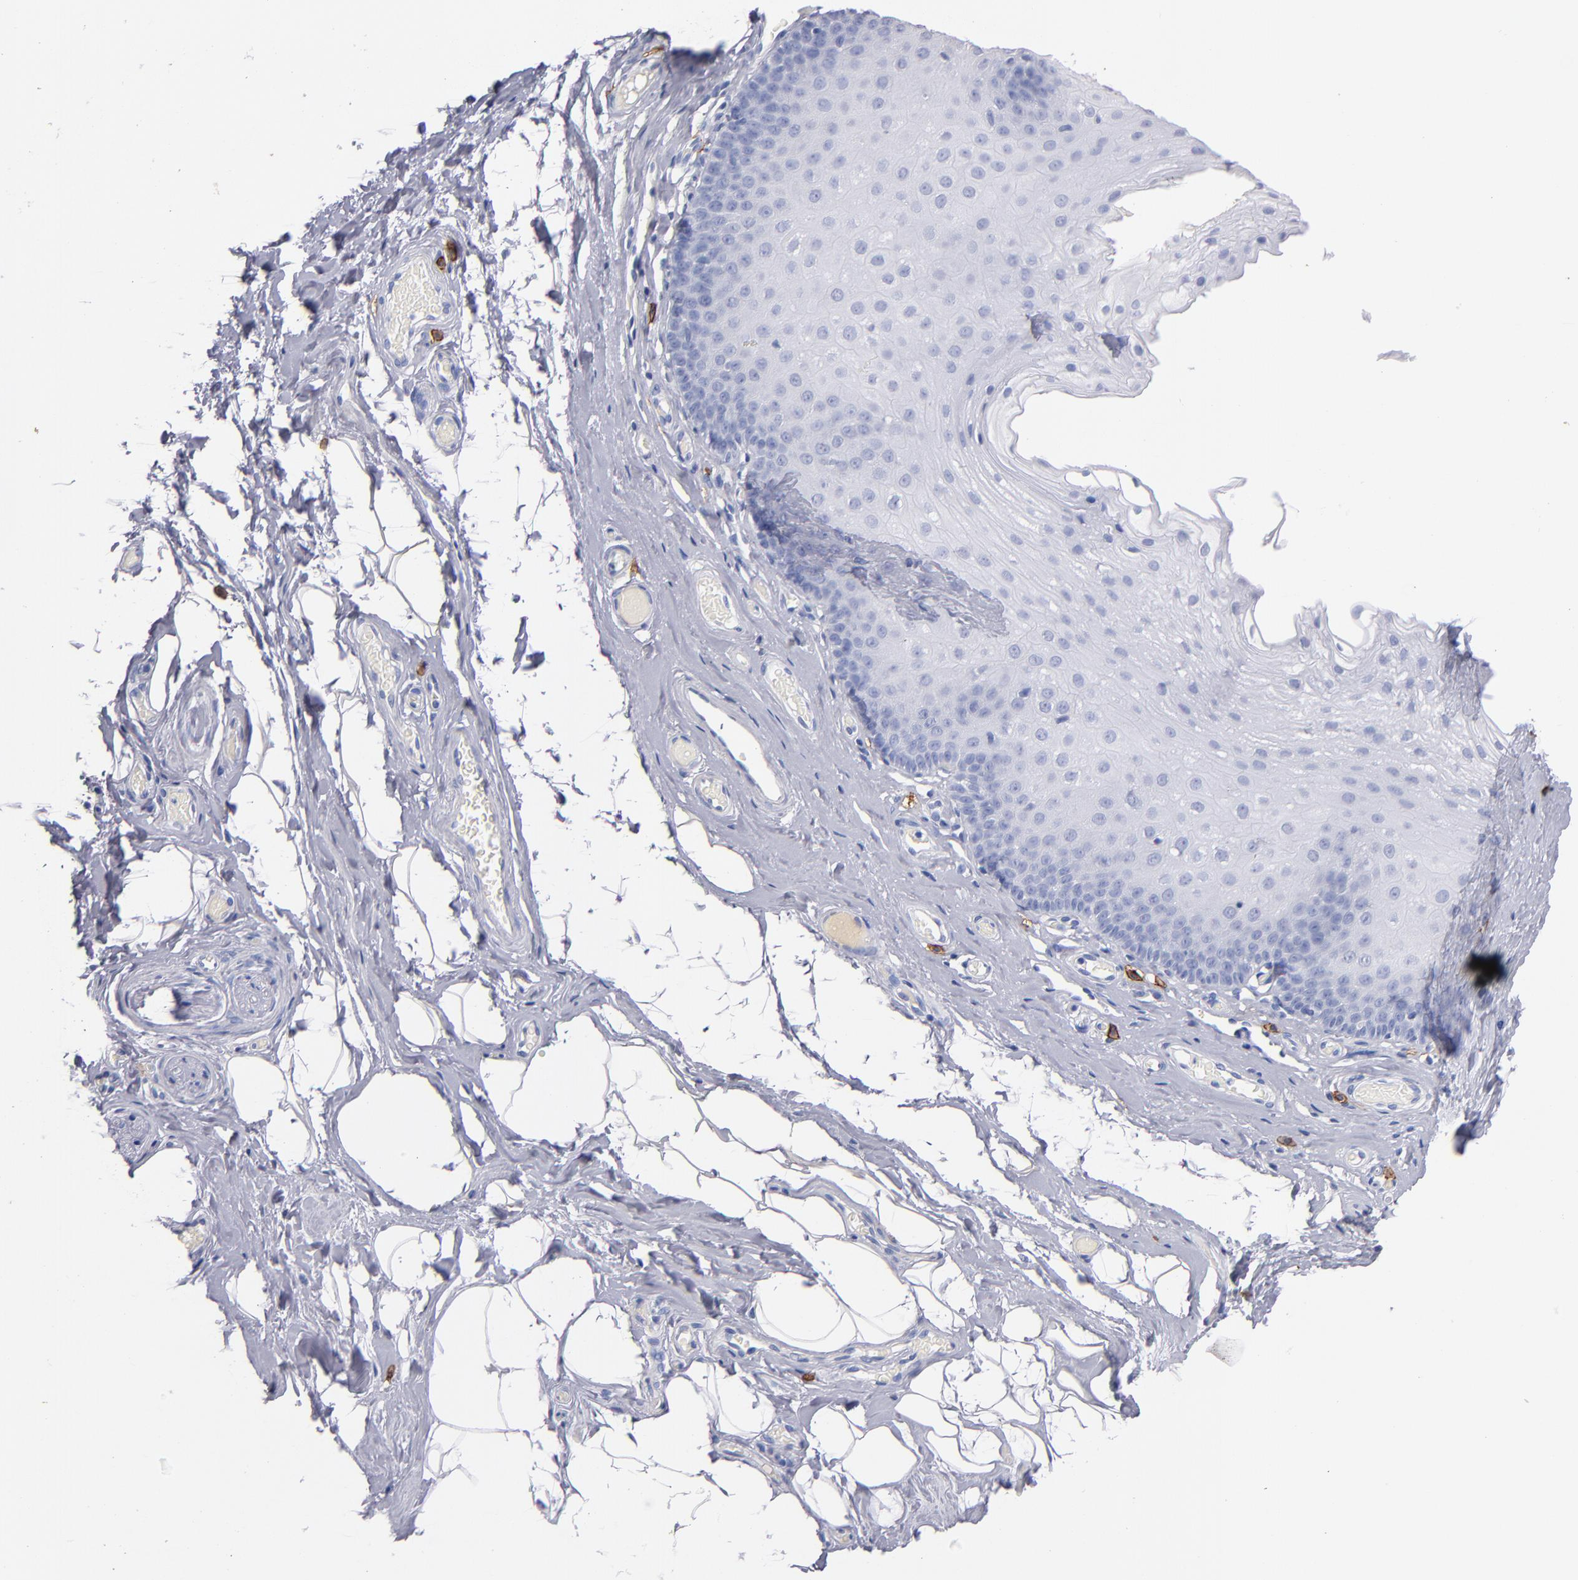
{"staining": {"intensity": "negative", "quantity": "none", "location": "none"}, "tissue": "nasopharynx", "cell_type": "Respiratory epithelial cells", "image_type": "normal", "snomed": [{"axis": "morphology", "description": "Normal tissue, NOS"}, {"axis": "topography", "description": "Nasopharynx"}], "caption": "Immunohistochemical staining of benign human nasopharynx shows no significant positivity in respiratory epithelial cells. The staining is performed using DAB (3,3'-diaminobenzidine) brown chromogen with nuclei counter-stained in using hematoxylin.", "gene": "KIT", "patient": {"sex": "male", "age": 56}}